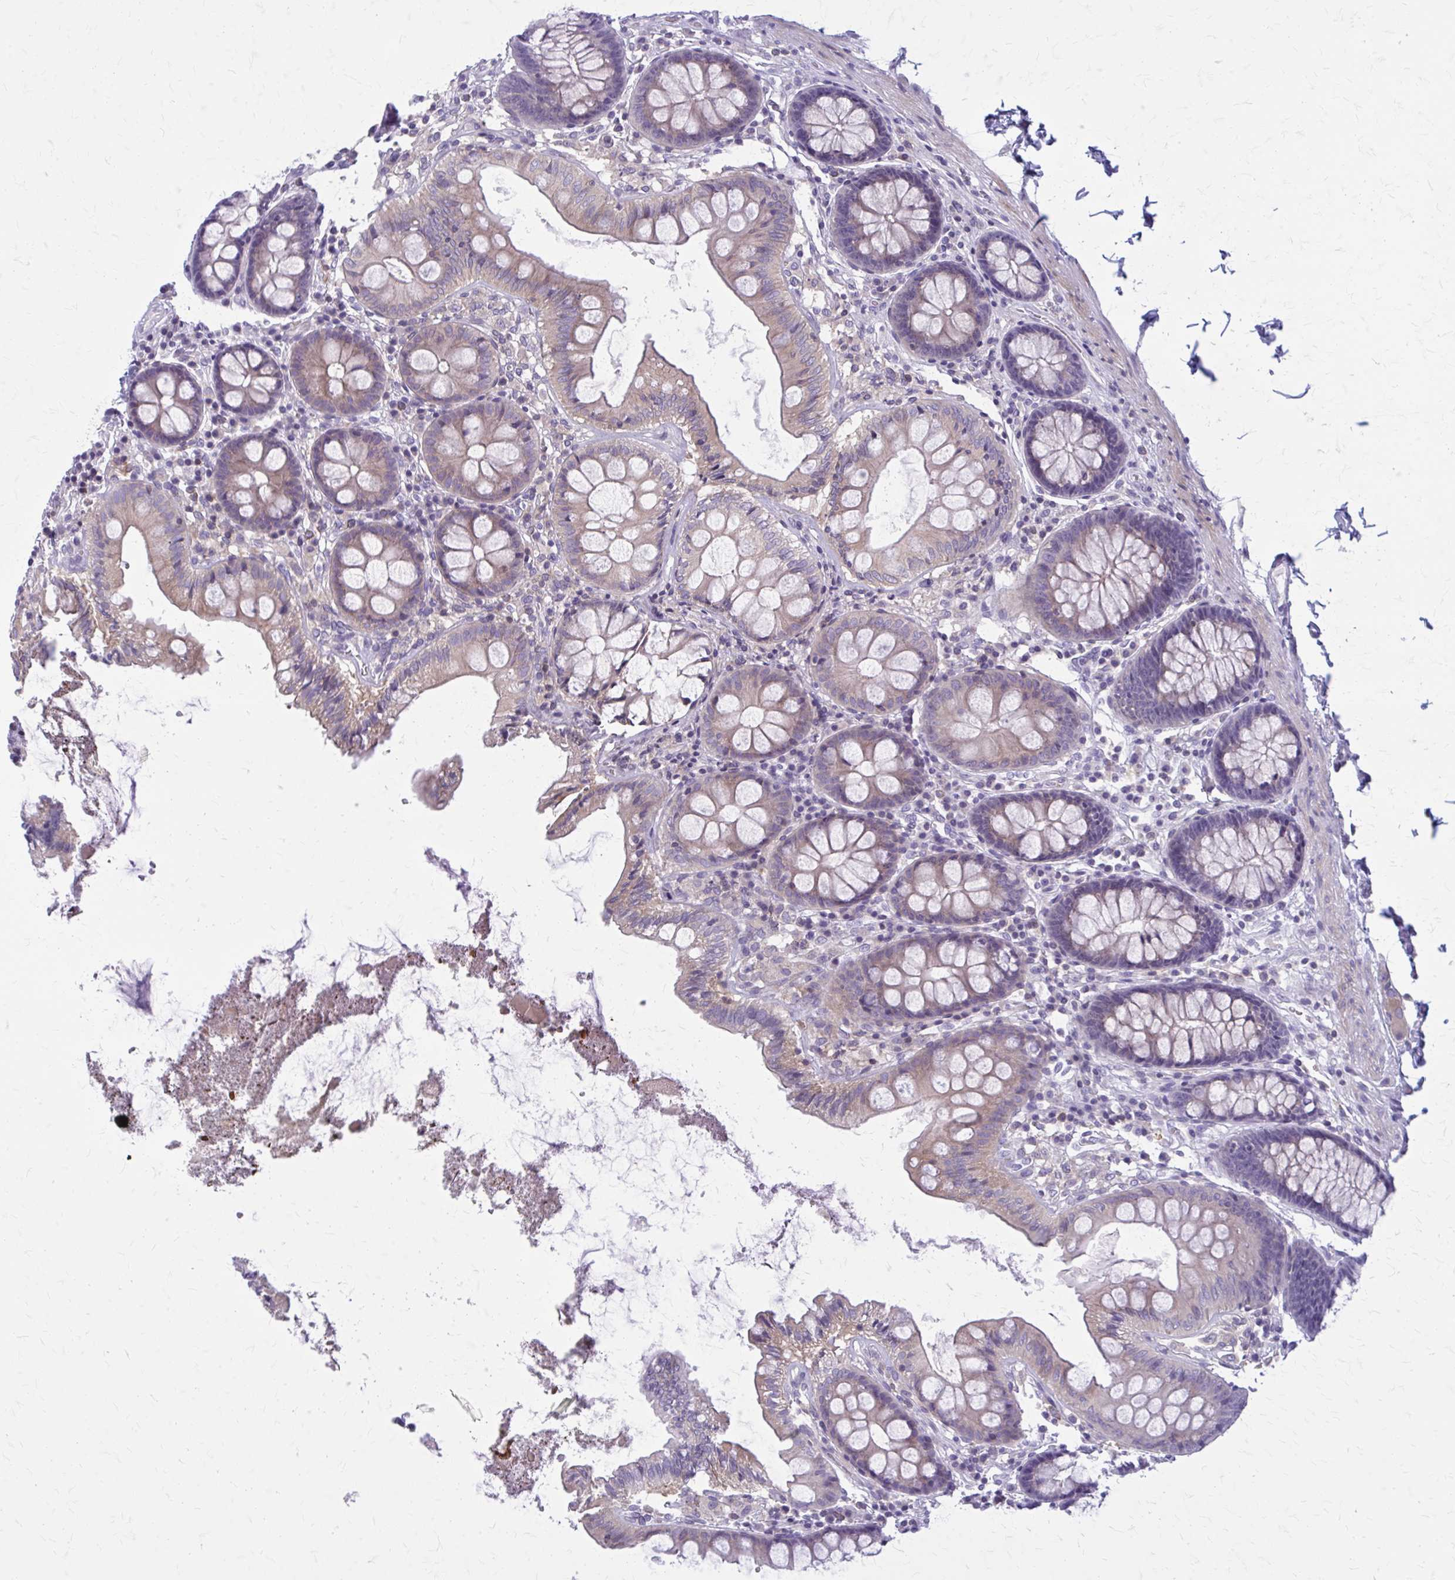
{"staining": {"intensity": "negative", "quantity": "none", "location": "none"}, "tissue": "colon", "cell_type": "Endothelial cells", "image_type": "normal", "snomed": [{"axis": "morphology", "description": "Normal tissue, NOS"}, {"axis": "topography", "description": "Colon"}], "caption": "Immunohistochemistry micrograph of normal colon: human colon stained with DAB (3,3'-diaminobenzidine) shows no significant protein staining in endothelial cells. (DAB (3,3'-diaminobenzidine) immunohistochemistry visualized using brightfield microscopy, high magnification).", "gene": "PITPNM1", "patient": {"sex": "male", "age": 84}}